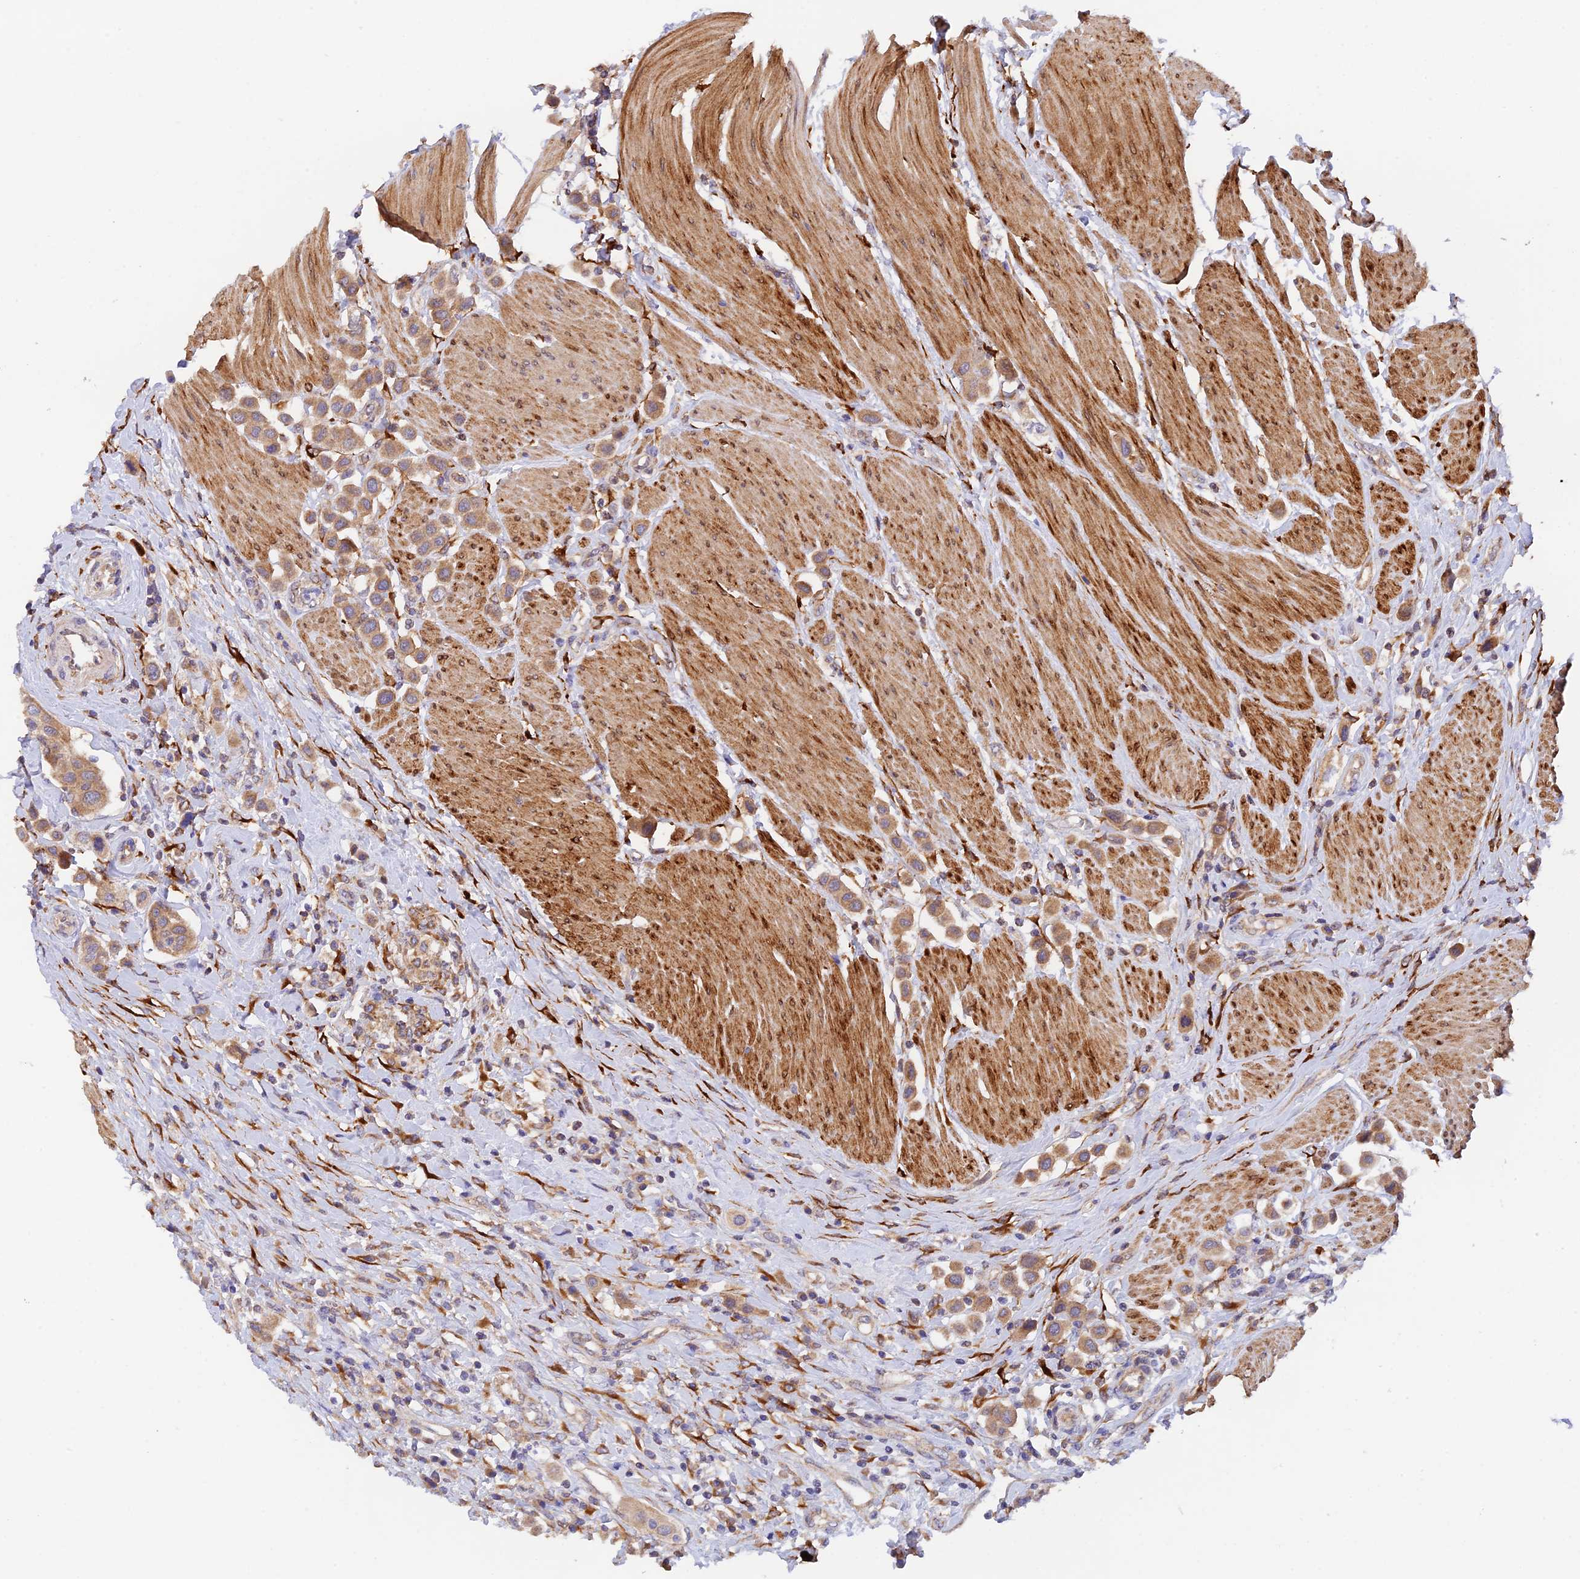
{"staining": {"intensity": "moderate", "quantity": ">75%", "location": "cytoplasmic/membranous"}, "tissue": "urothelial cancer", "cell_type": "Tumor cells", "image_type": "cancer", "snomed": [{"axis": "morphology", "description": "Urothelial carcinoma, High grade"}, {"axis": "topography", "description": "Urinary bladder"}], "caption": "Urothelial cancer tissue exhibits moderate cytoplasmic/membranous staining in approximately >75% of tumor cells, visualized by immunohistochemistry.", "gene": "RANBP6", "patient": {"sex": "male", "age": 50}}